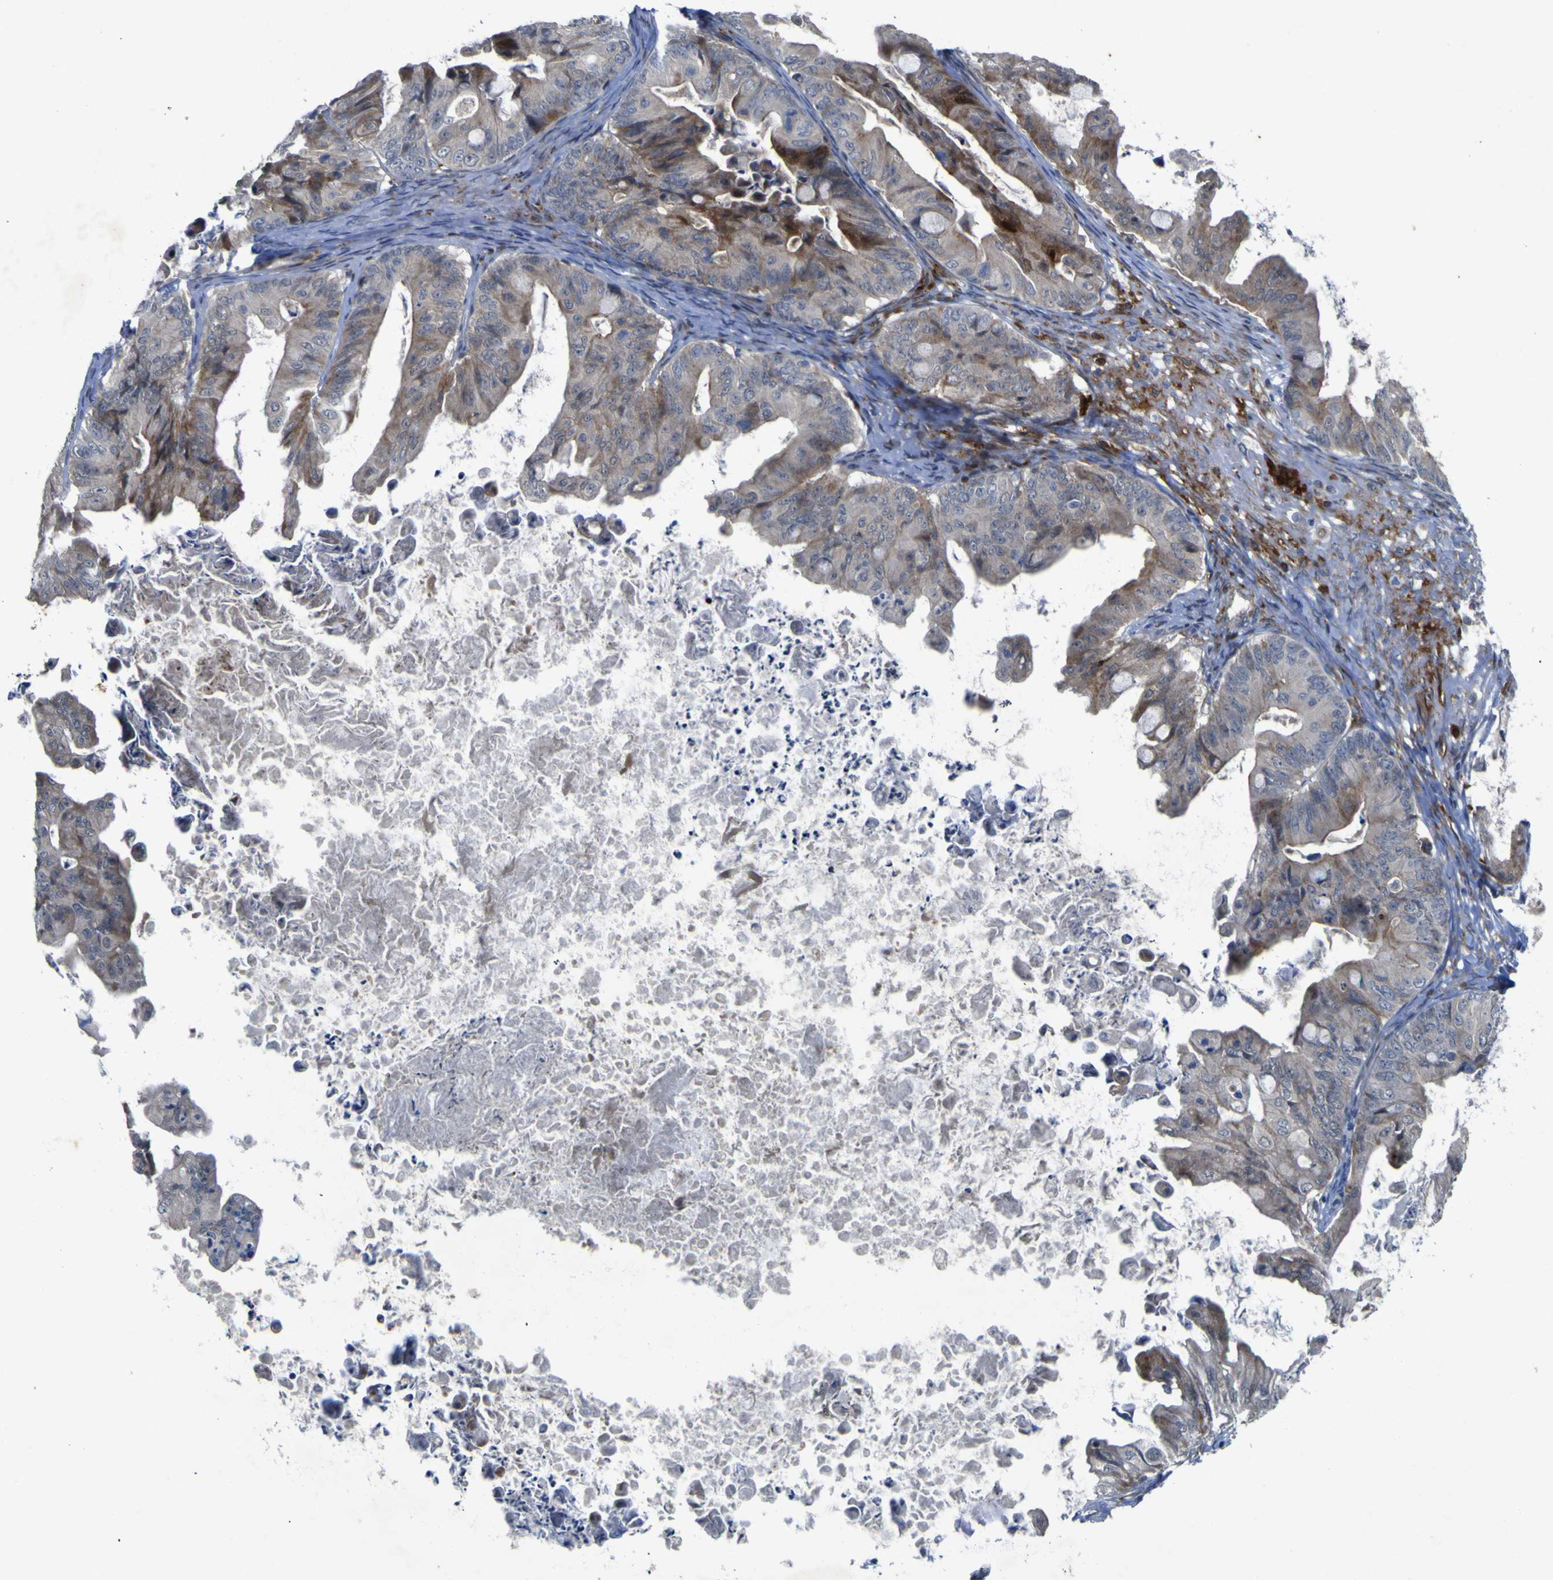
{"staining": {"intensity": "weak", "quantity": "<25%", "location": "cytoplasmic/membranous"}, "tissue": "ovarian cancer", "cell_type": "Tumor cells", "image_type": "cancer", "snomed": [{"axis": "morphology", "description": "Cystadenocarcinoma, mucinous, NOS"}, {"axis": "topography", "description": "Ovary"}], "caption": "The immunohistochemistry (IHC) photomicrograph has no significant expression in tumor cells of ovarian cancer tissue. (DAB (3,3'-diaminobenzidine) immunohistochemistry (IHC), high magnification).", "gene": "NAV1", "patient": {"sex": "female", "age": 37}}